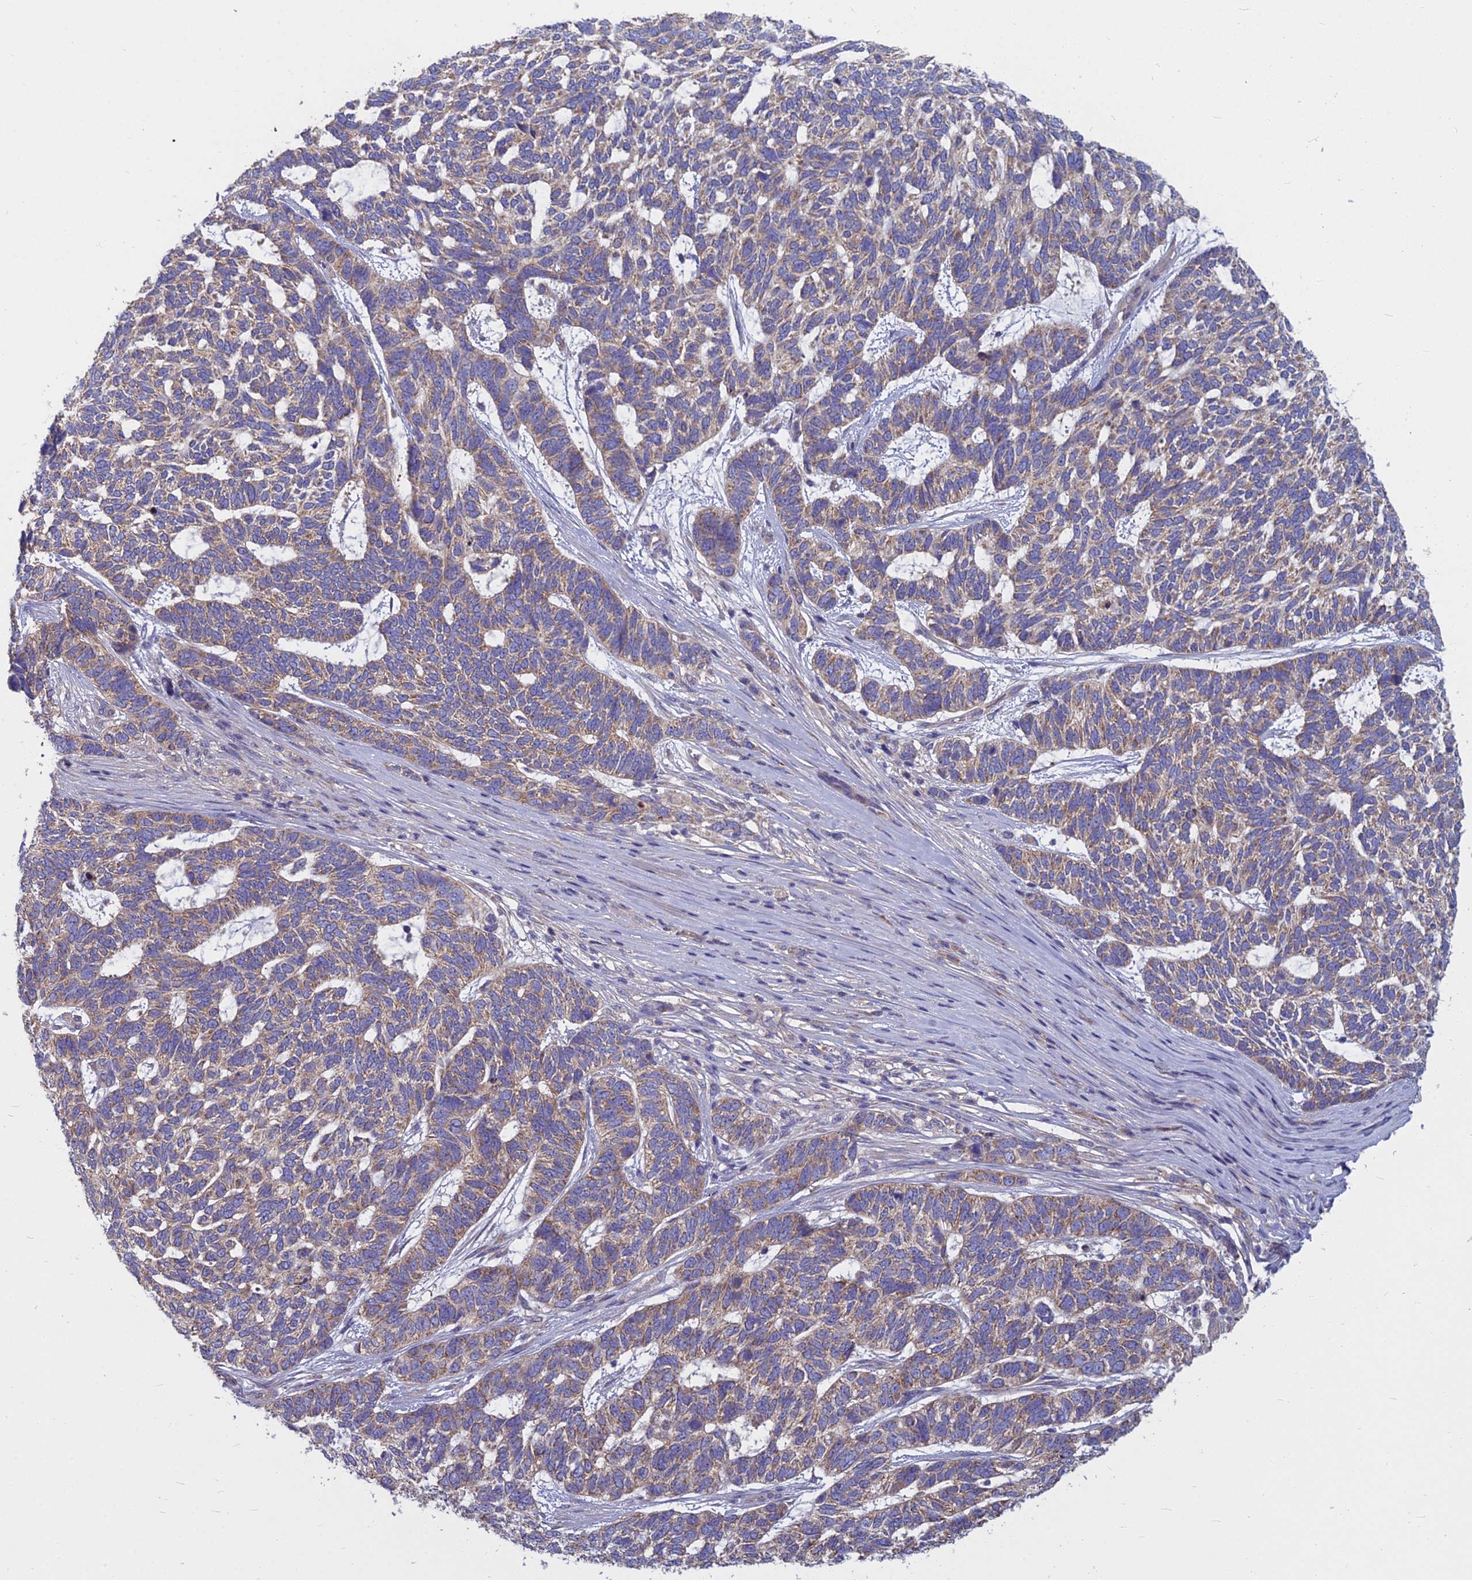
{"staining": {"intensity": "weak", "quantity": ">75%", "location": "cytoplasmic/membranous"}, "tissue": "skin cancer", "cell_type": "Tumor cells", "image_type": "cancer", "snomed": [{"axis": "morphology", "description": "Basal cell carcinoma"}, {"axis": "topography", "description": "Skin"}], "caption": "Skin cancer (basal cell carcinoma) was stained to show a protein in brown. There is low levels of weak cytoplasmic/membranous positivity in approximately >75% of tumor cells.", "gene": "COX20", "patient": {"sex": "female", "age": 65}}